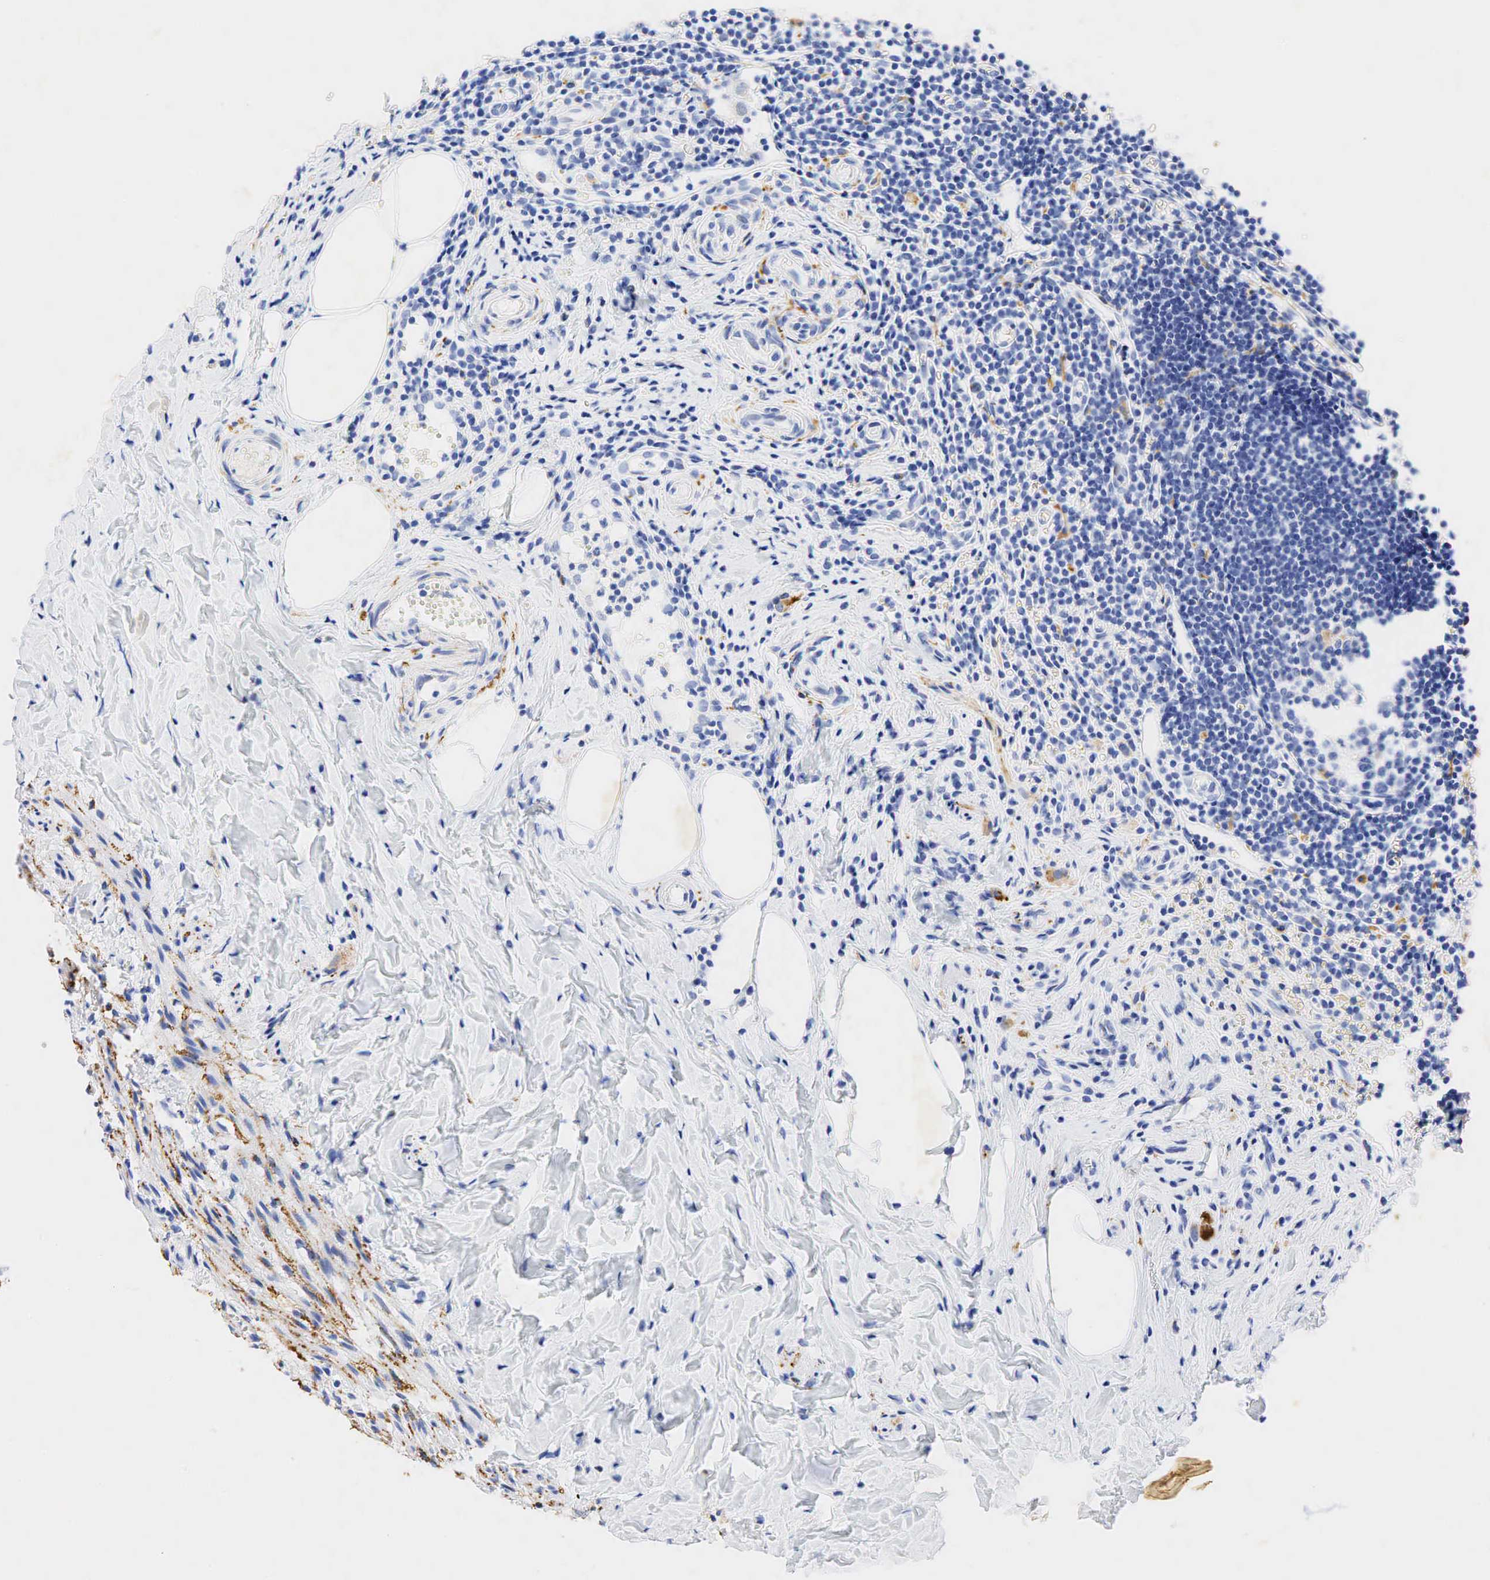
{"staining": {"intensity": "strong", "quantity": "<25%", "location": "cytoplasmic/membranous"}, "tissue": "appendix", "cell_type": "Glandular cells", "image_type": "normal", "snomed": [{"axis": "morphology", "description": "Normal tissue, NOS"}, {"axis": "topography", "description": "Appendix"}], "caption": "Immunohistochemical staining of normal appendix displays strong cytoplasmic/membranous protein staining in approximately <25% of glandular cells. (Stains: DAB (3,3'-diaminobenzidine) in brown, nuclei in blue, Microscopy: brightfield microscopy at high magnification).", "gene": "SYP", "patient": {"sex": "female", "age": 19}}